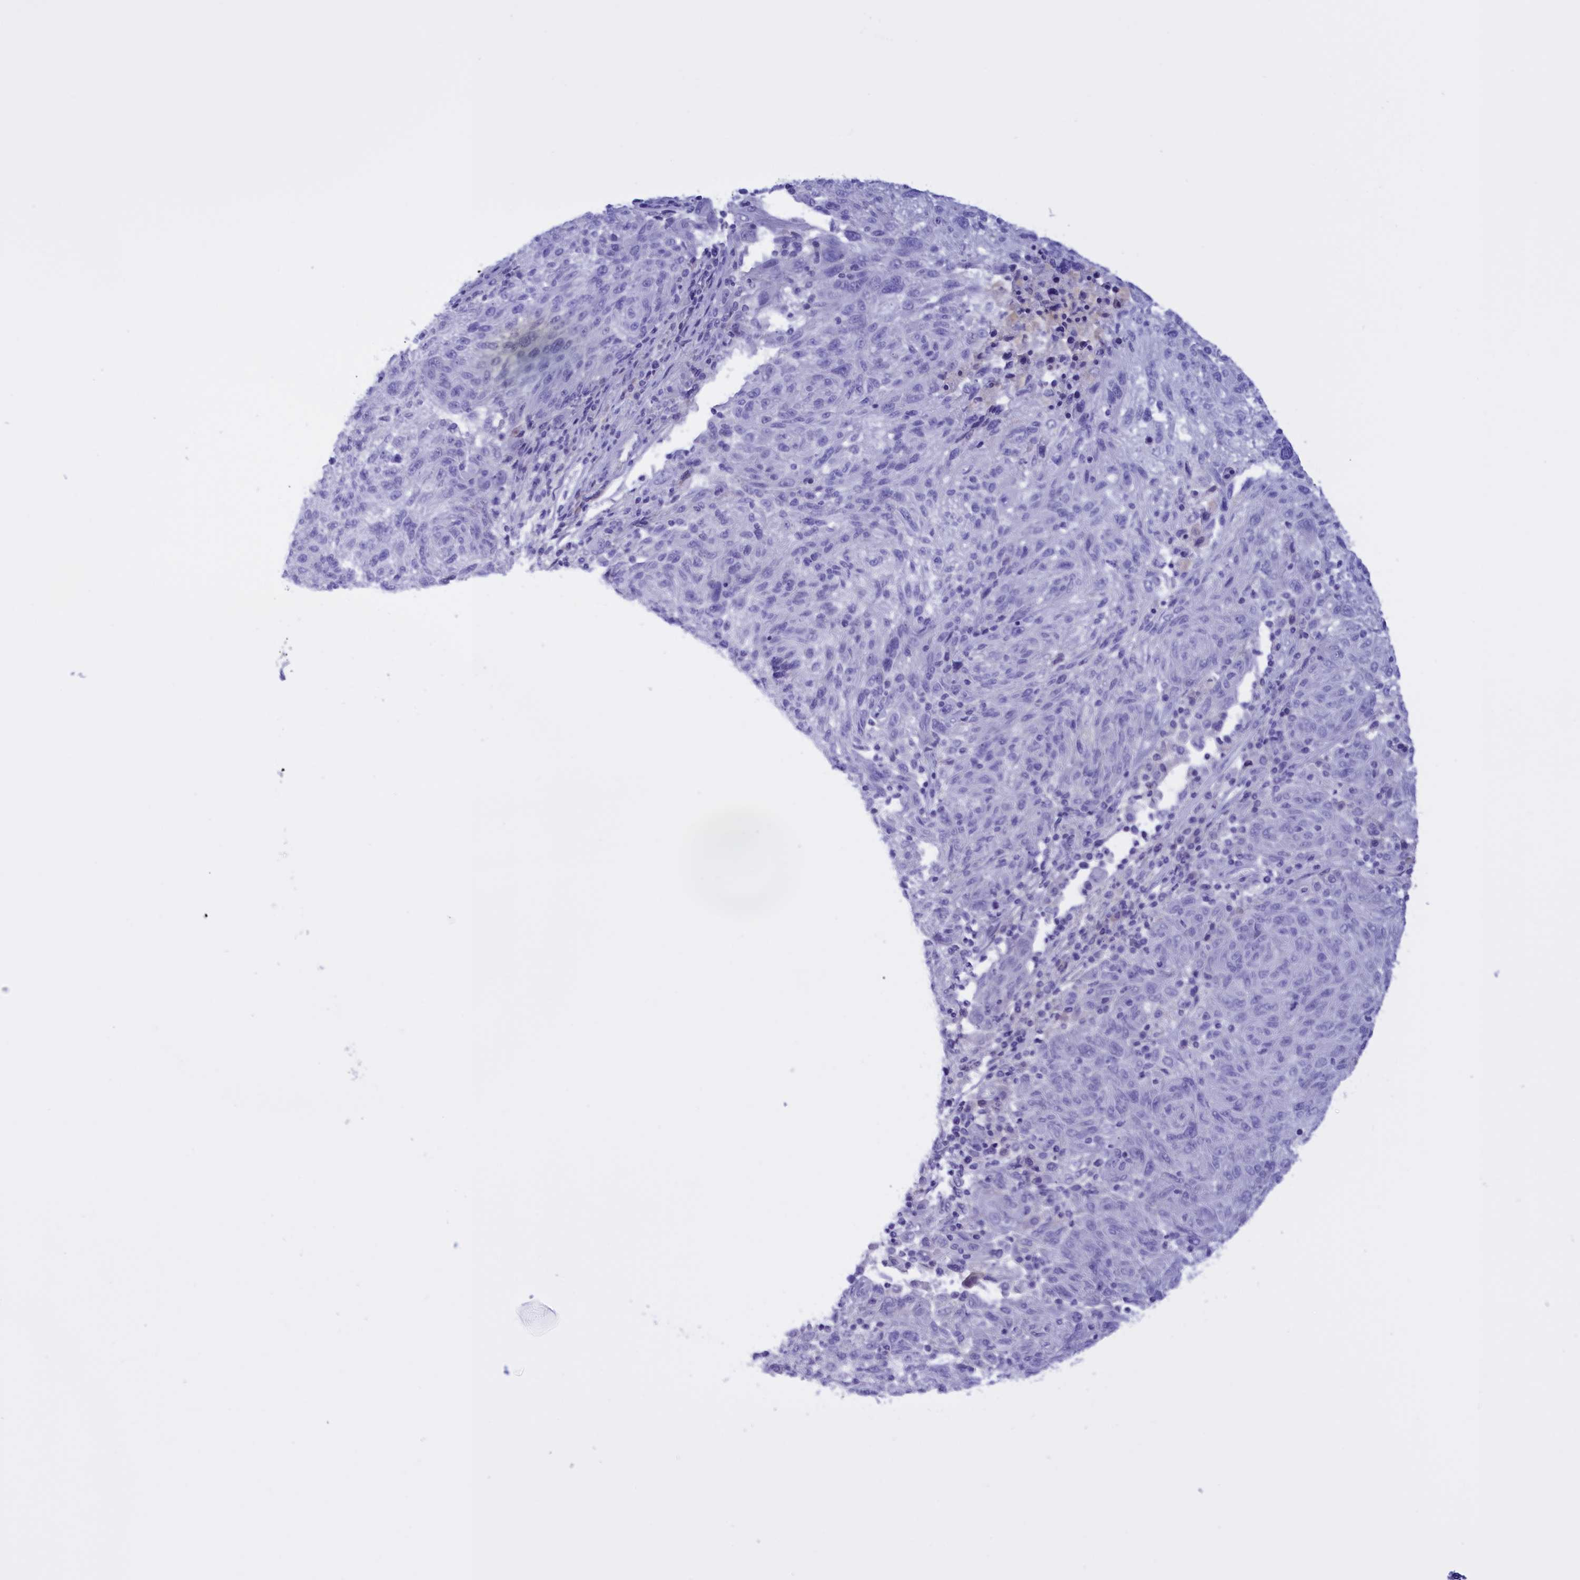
{"staining": {"intensity": "negative", "quantity": "none", "location": "none"}, "tissue": "melanoma", "cell_type": "Tumor cells", "image_type": "cancer", "snomed": [{"axis": "morphology", "description": "Malignant melanoma, NOS"}, {"axis": "topography", "description": "Skin"}], "caption": "High magnification brightfield microscopy of melanoma stained with DAB (brown) and counterstained with hematoxylin (blue): tumor cells show no significant positivity.", "gene": "PROK2", "patient": {"sex": "male", "age": 53}}